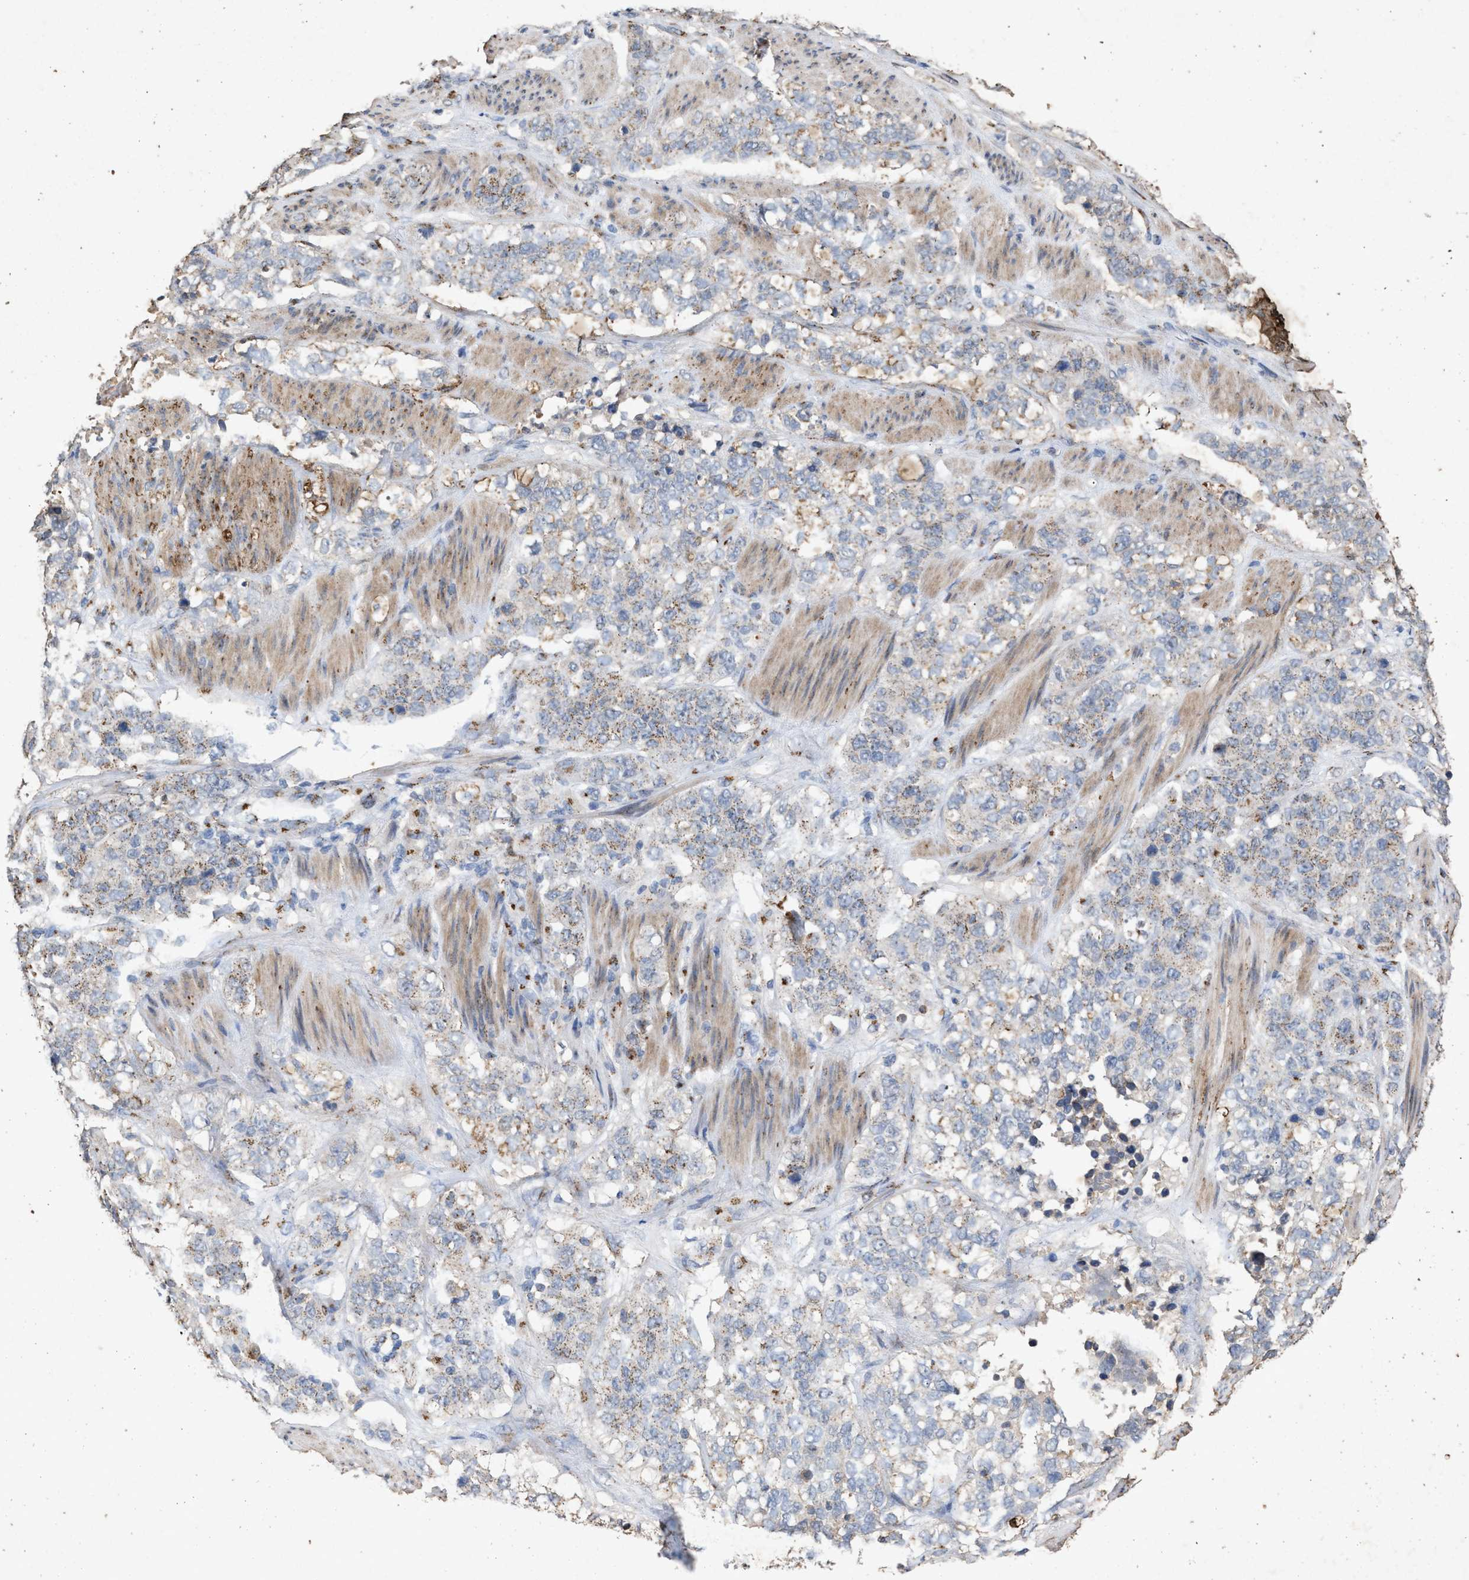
{"staining": {"intensity": "weak", "quantity": "25%-75%", "location": "cytoplasmic/membranous"}, "tissue": "stomach cancer", "cell_type": "Tumor cells", "image_type": "cancer", "snomed": [{"axis": "morphology", "description": "Adenocarcinoma, NOS"}, {"axis": "topography", "description": "Stomach"}], "caption": "Tumor cells demonstrate low levels of weak cytoplasmic/membranous positivity in approximately 25%-75% of cells in stomach cancer.", "gene": "MAN2A1", "patient": {"sex": "male", "age": 48}}